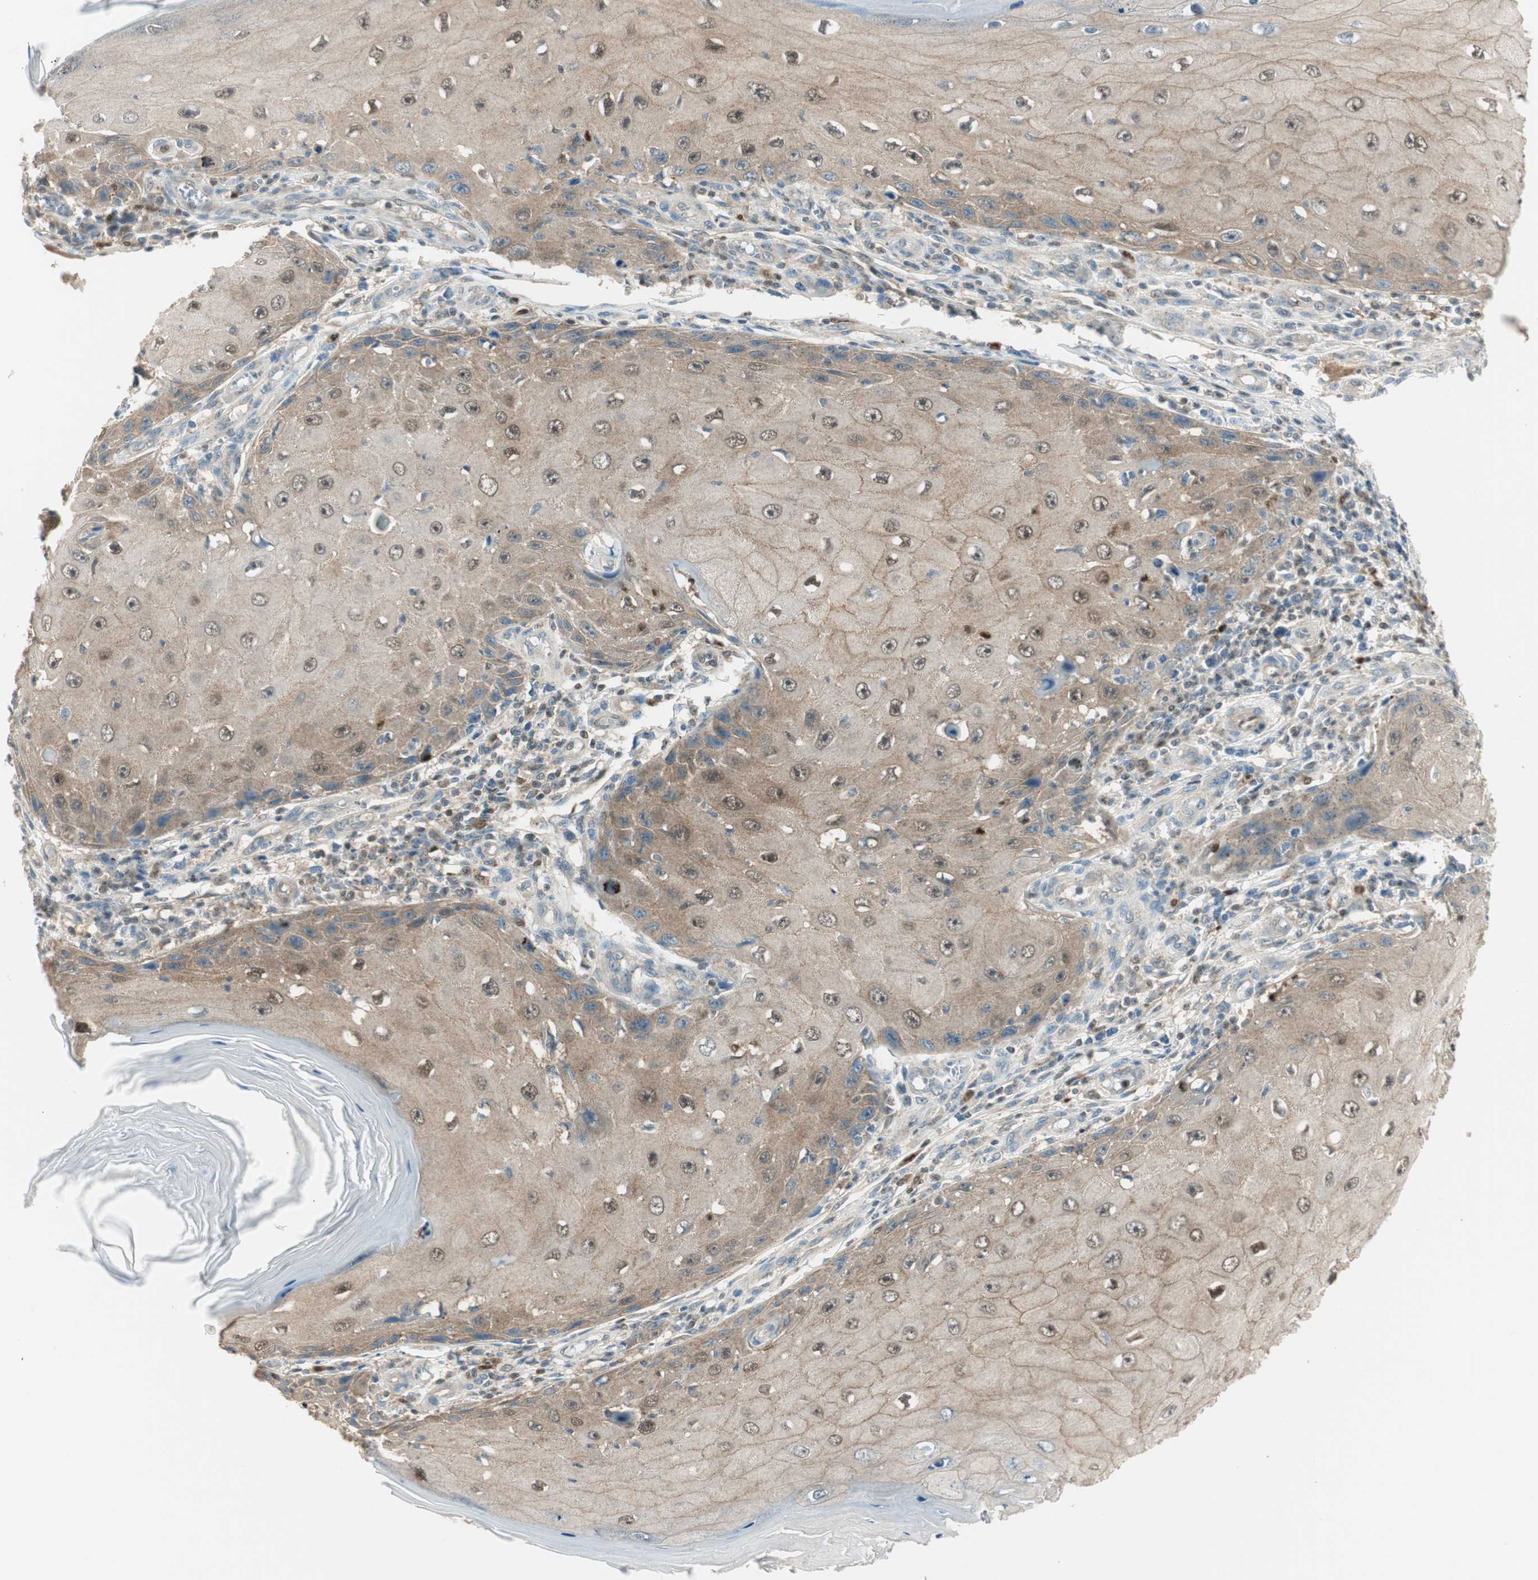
{"staining": {"intensity": "moderate", "quantity": "25%-75%", "location": "cytoplasmic/membranous,nuclear"}, "tissue": "skin cancer", "cell_type": "Tumor cells", "image_type": "cancer", "snomed": [{"axis": "morphology", "description": "Squamous cell carcinoma, NOS"}, {"axis": "topography", "description": "Skin"}], "caption": "Protein staining exhibits moderate cytoplasmic/membranous and nuclear staining in approximately 25%-75% of tumor cells in squamous cell carcinoma (skin). (DAB (3,3'-diaminobenzidine) IHC with brightfield microscopy, high magnification).", "gene": "LTA4H", "patient": {"sex": "female", "age": 73}}